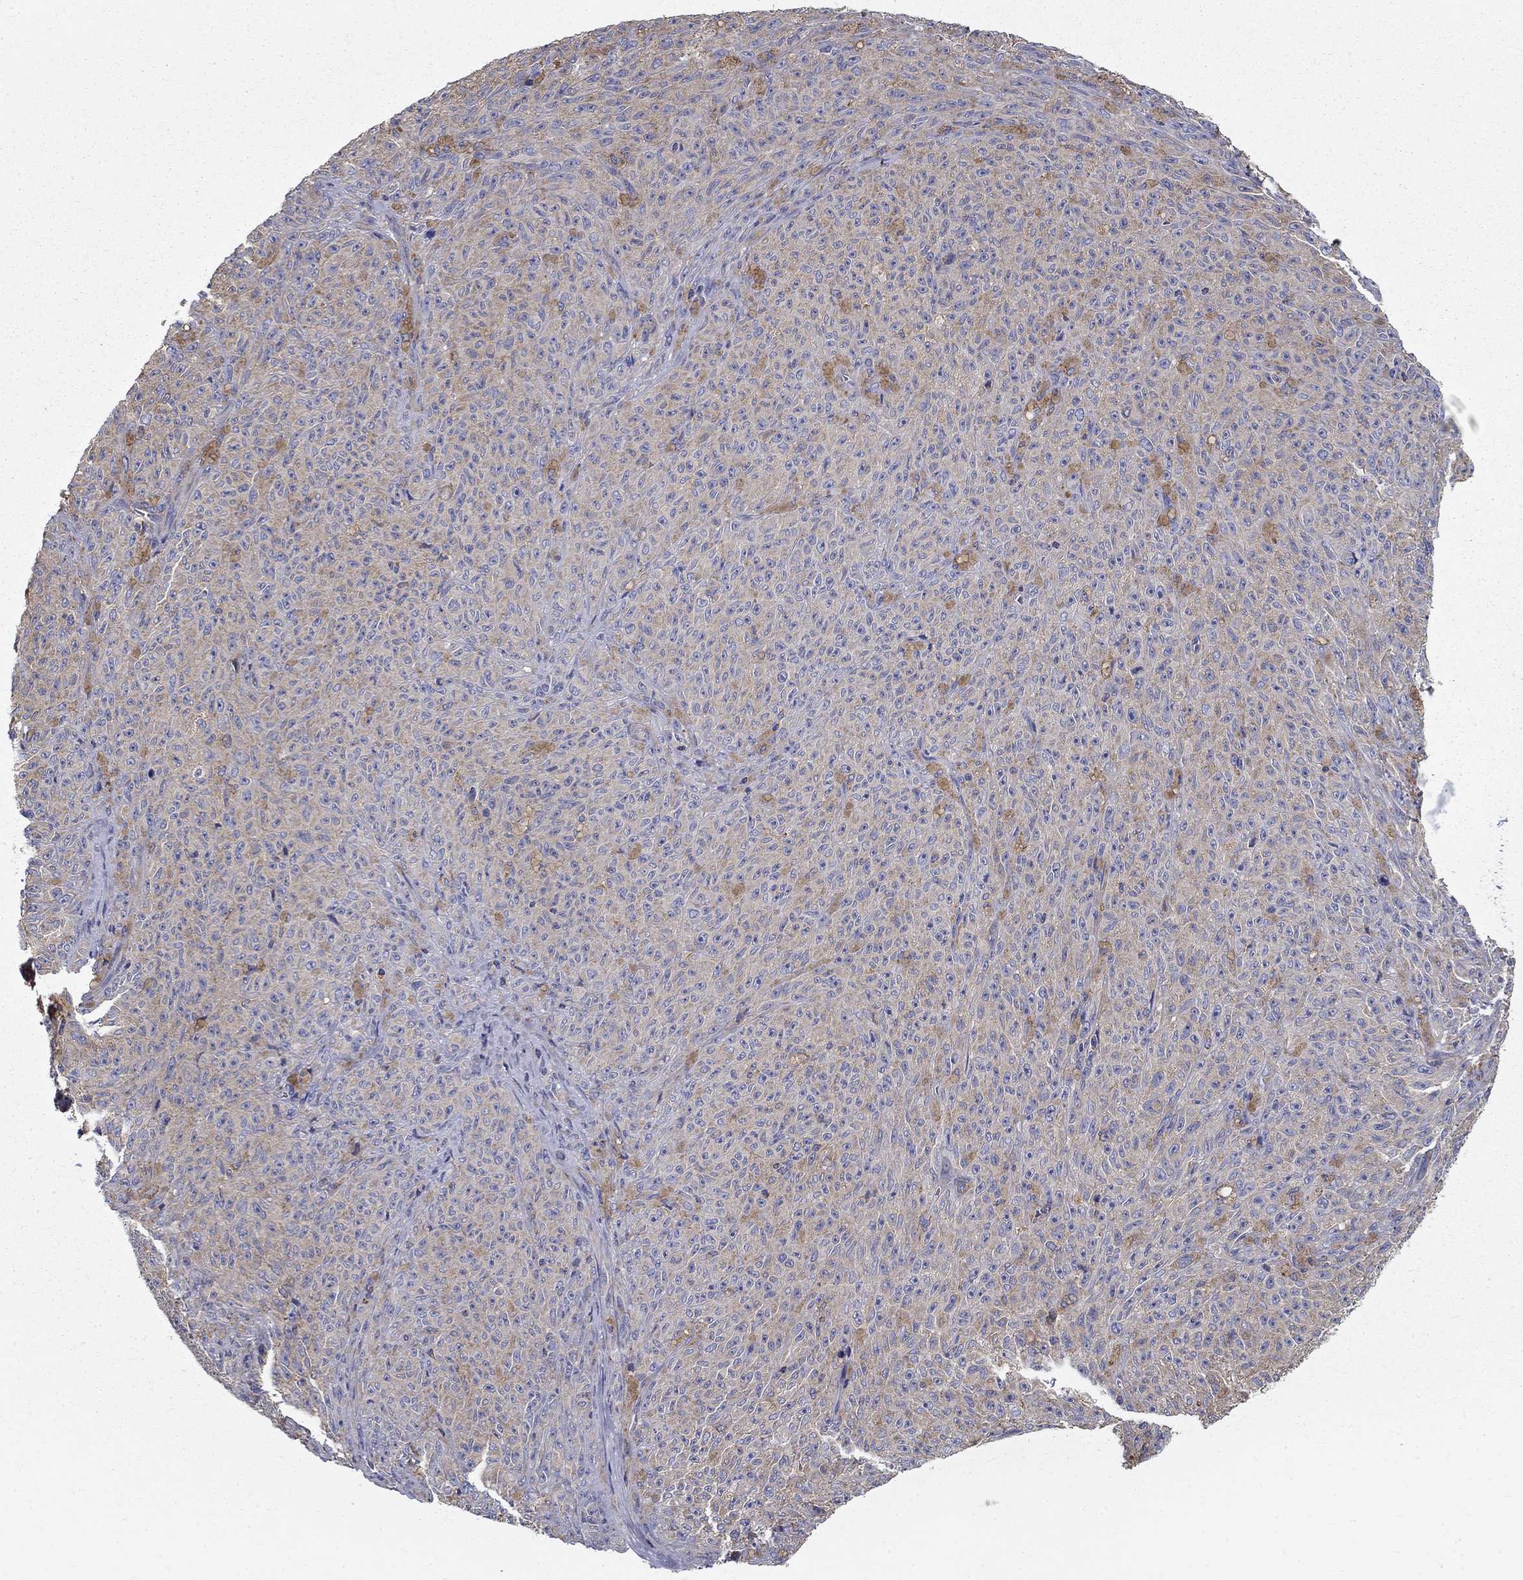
{"staining": {"intensity": "weak", "quantity": "25%-75%", "location": "cytoplasmic/membranous"}, "tissue": "melanoma", "cell_type": "Tumor cells", "image_type": "cancer", "snomed": [{"axis": "morphology", "description": "Malignant melanoma, NOS"}, {"axis": "topography", "description": "Skin"}], "caption": "IHC (DAB) staining of melanoma shows weak cytoplasmic/membranous protein expression in approximately 25%-75% of tumor cells.", "gene": "NME5", "patient": {"sex": "female", "age": 82}}